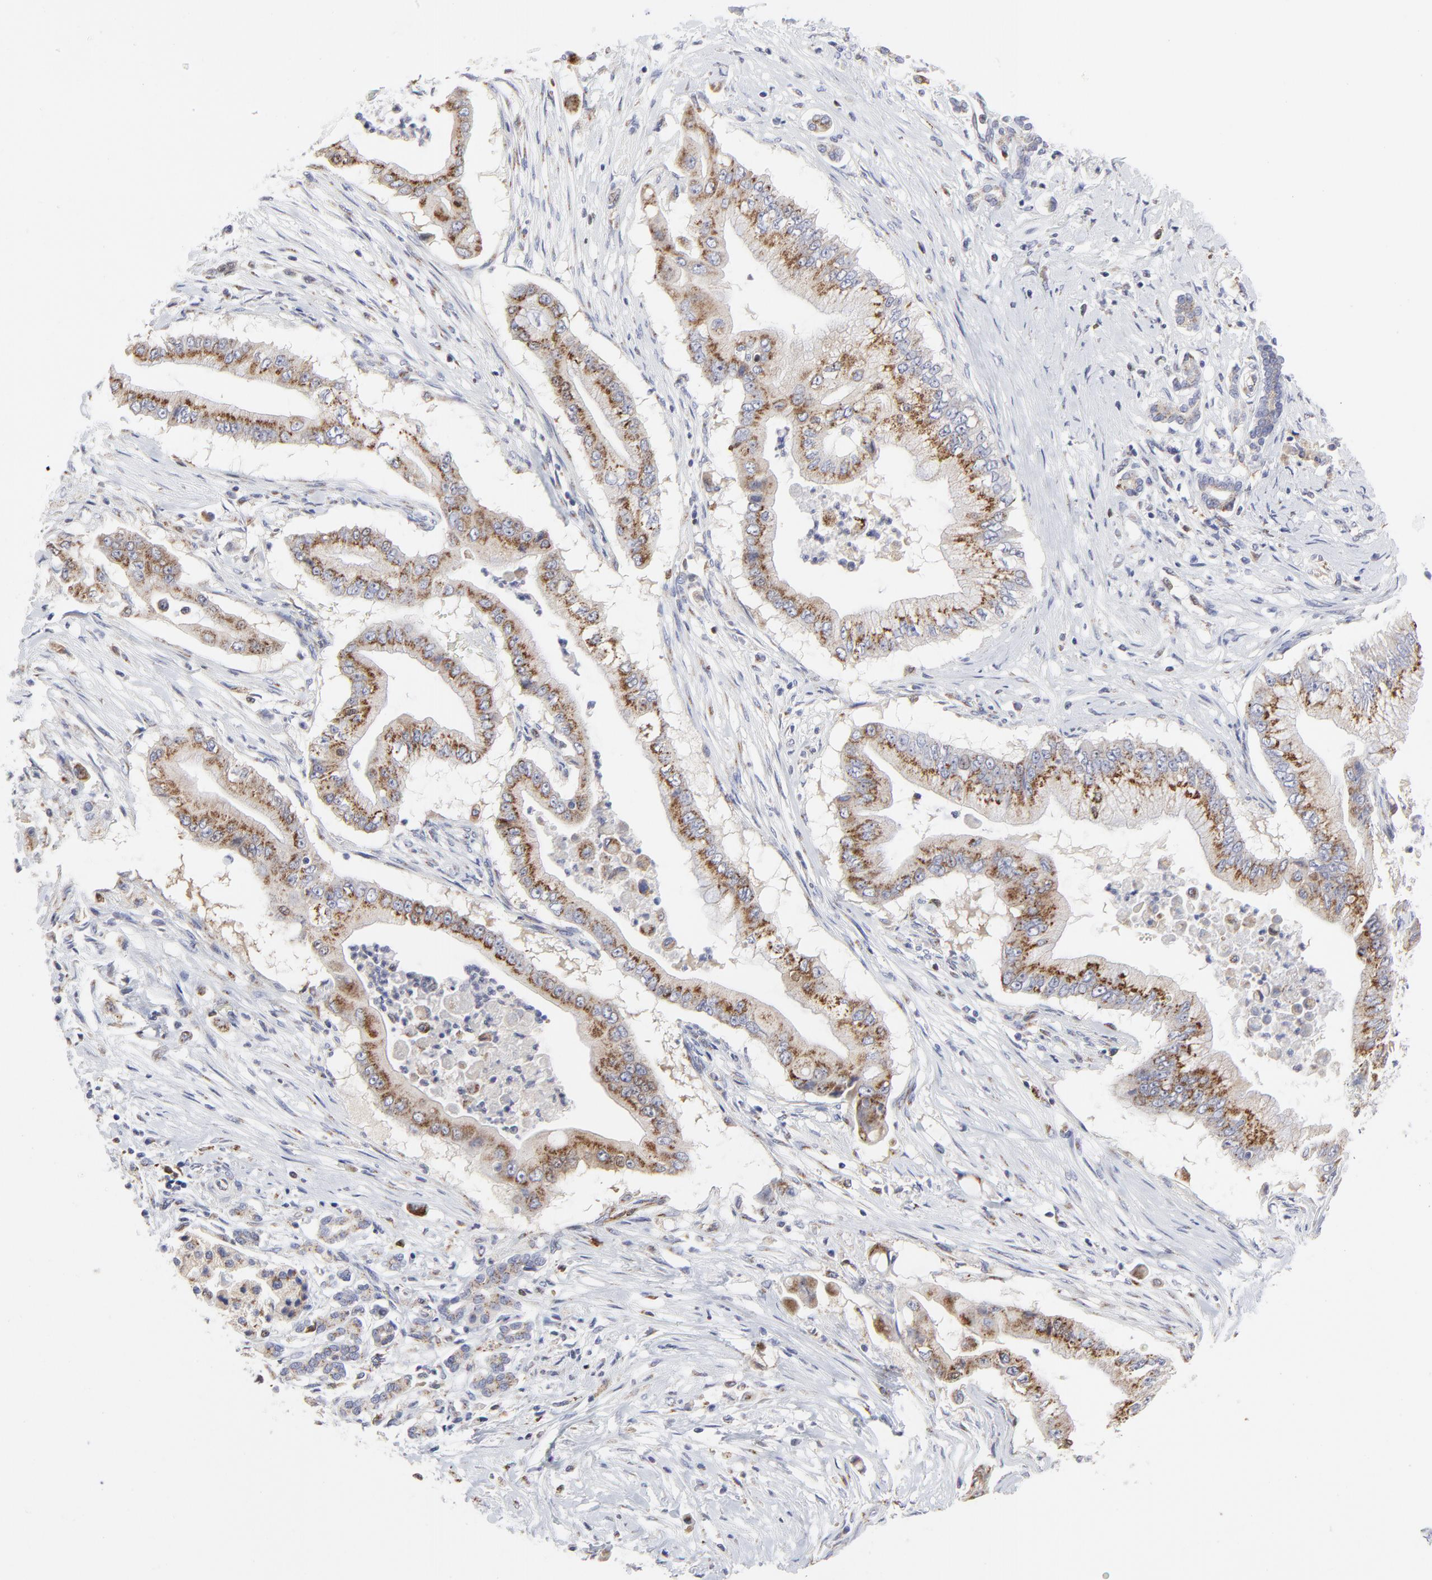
{"staining": {"intensity": "moderate", "quantity": "25%-75%", "location": "cytoplasmic/membranous"}, "tissue": "pancreatic cancer", "cell_type": "Tumor cells", "image_type": "cancer", "snomed": [{"axis": "morphology", "description": "Adenocarcinoma, NOS"}, {"axis": "topography", "description": "Pancreas"}], "caption": "Immunohistochemical staining of pancreatic cancer reveals medium levels of moderate cytoplasmic/membranous protein expression in approximately 25%-75% of tumor cells.", "gene": "NCAPH", "patient": {"sex": "male", "age": 62}}